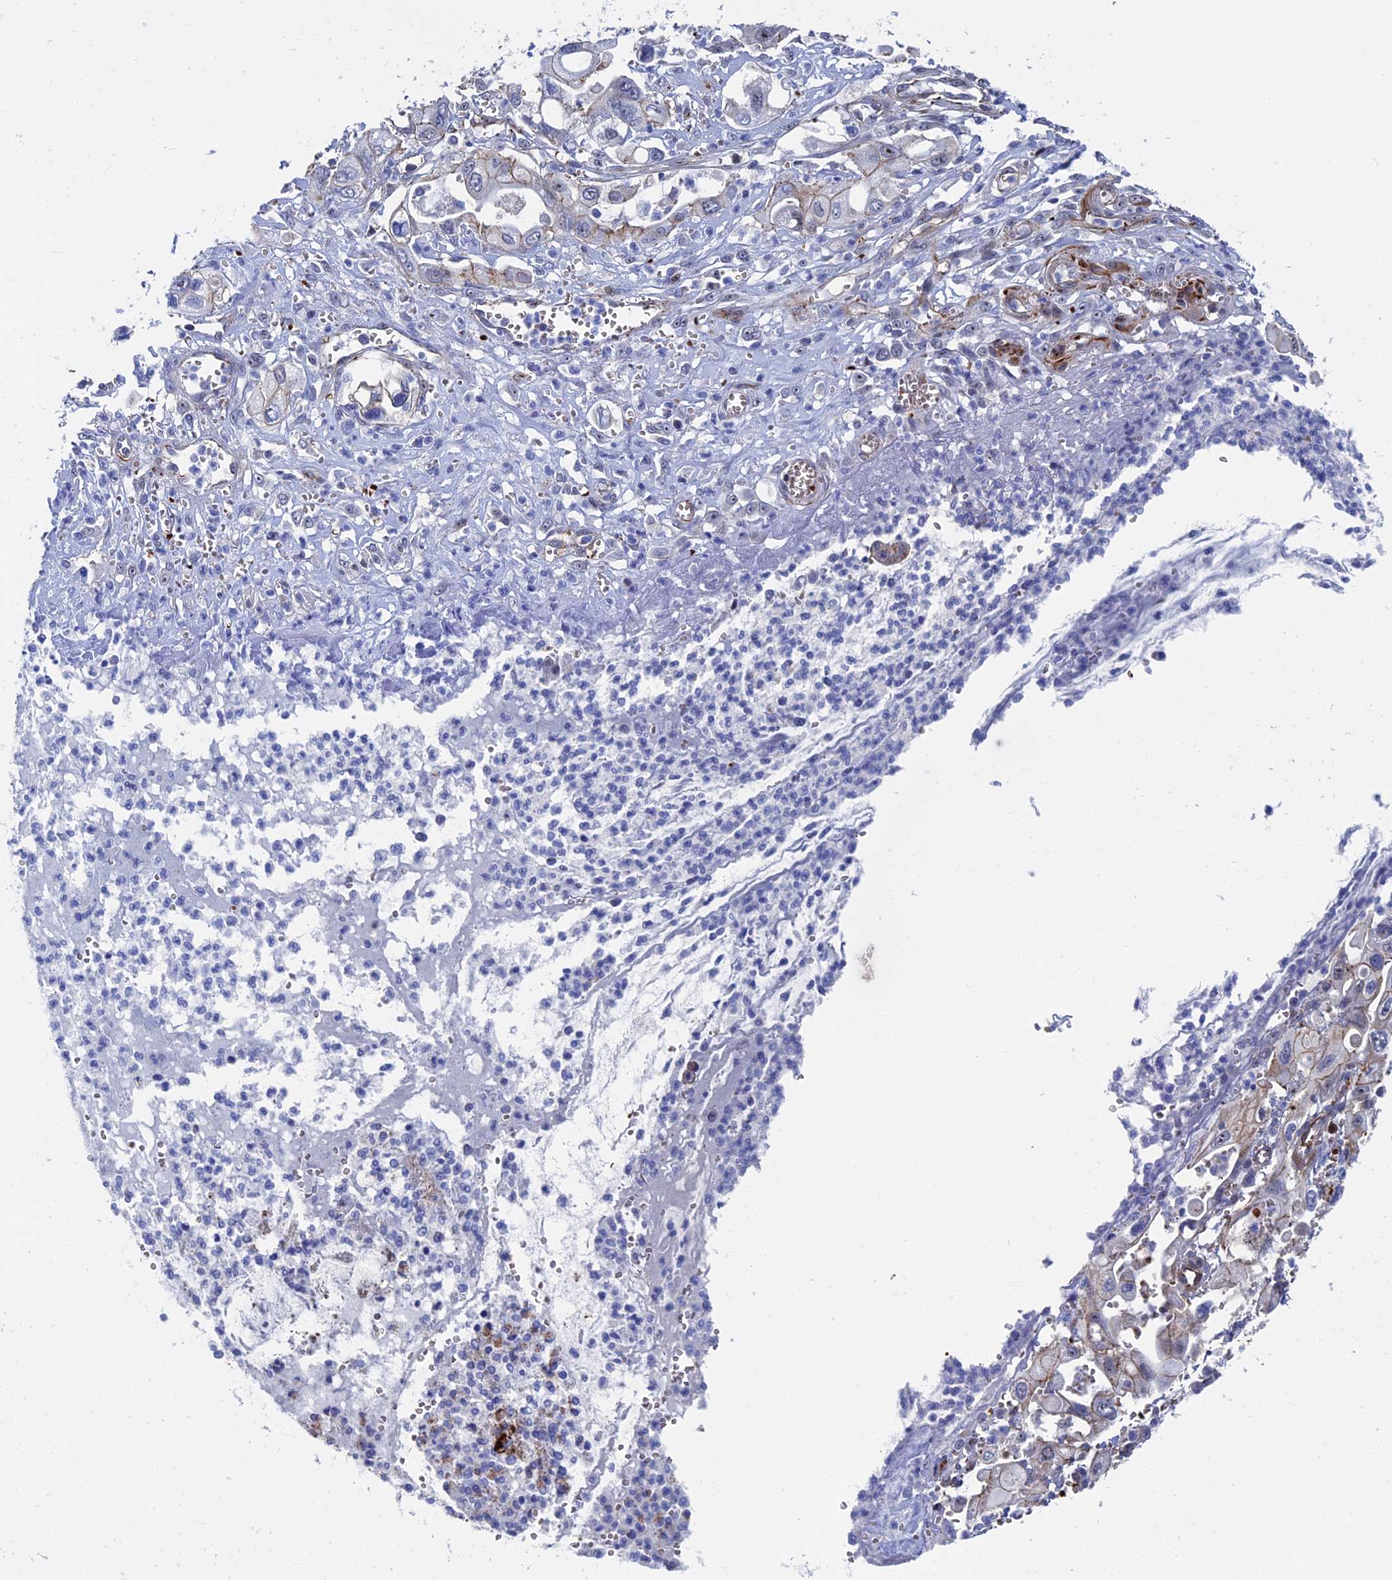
{"staining": {"intensity": "moderate", "quantity": "<25%", "location": "cytoplasmic/membranous"}, "tissue": "pancreatic cancer", "cell_type": "Tumor cells", "image_type": "cancer", "snomed": [{"axis": "morphology", "description": "Adenocarcinoma, NOS"}, {"axis": "topography", "description": "Pancreas"}], "caption": "A brown stain labels moderate cytoplasmic/membranous positivity of a protein in pancreatic cancer (adenocarcinoma) tumor cells.", "gene": "EXOSC9", "patient": {"sex": "male", "age": 68}}